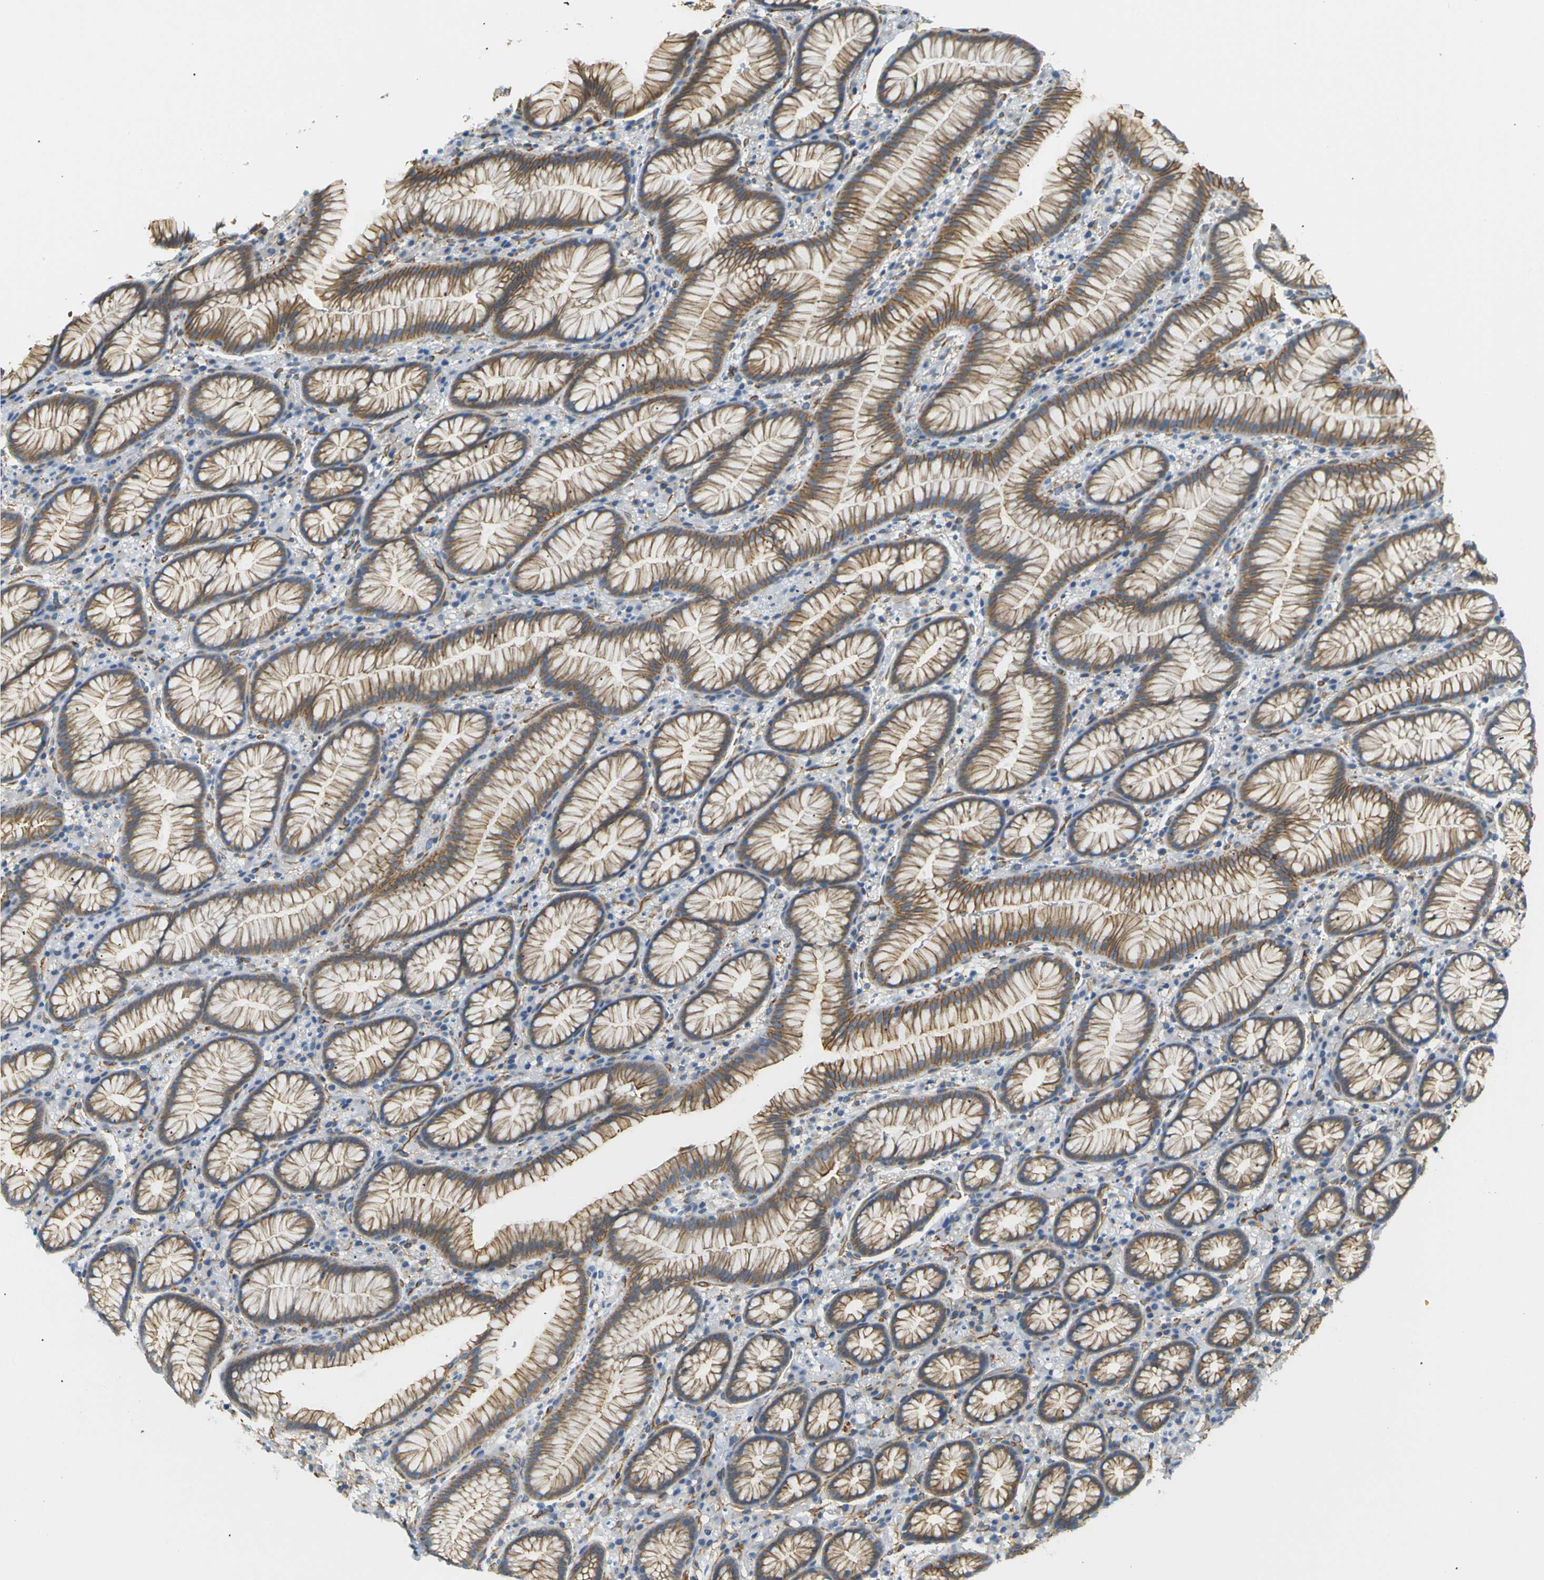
{"staining": {"intensity": "strong", "quantity": ">75%", "location": "cytoplasmic/membranous"}, "tissue": "stomach", "cell_type": "Glandular cells", "image_type": "normal", "snomed": [{"axis": "morphology", "description": "Normal tissue, NOS"}, {"axis": "topography", "description": "Stomach, lower"}], "caption": "Immunohistochemical staining of benign stomach displays >75% levels of strong cytoplasmic/membranous protein positivity in about >75% of glandular cells.", "gene": "SPTBN1", "patient": {"sex": "male", "age": 52}}